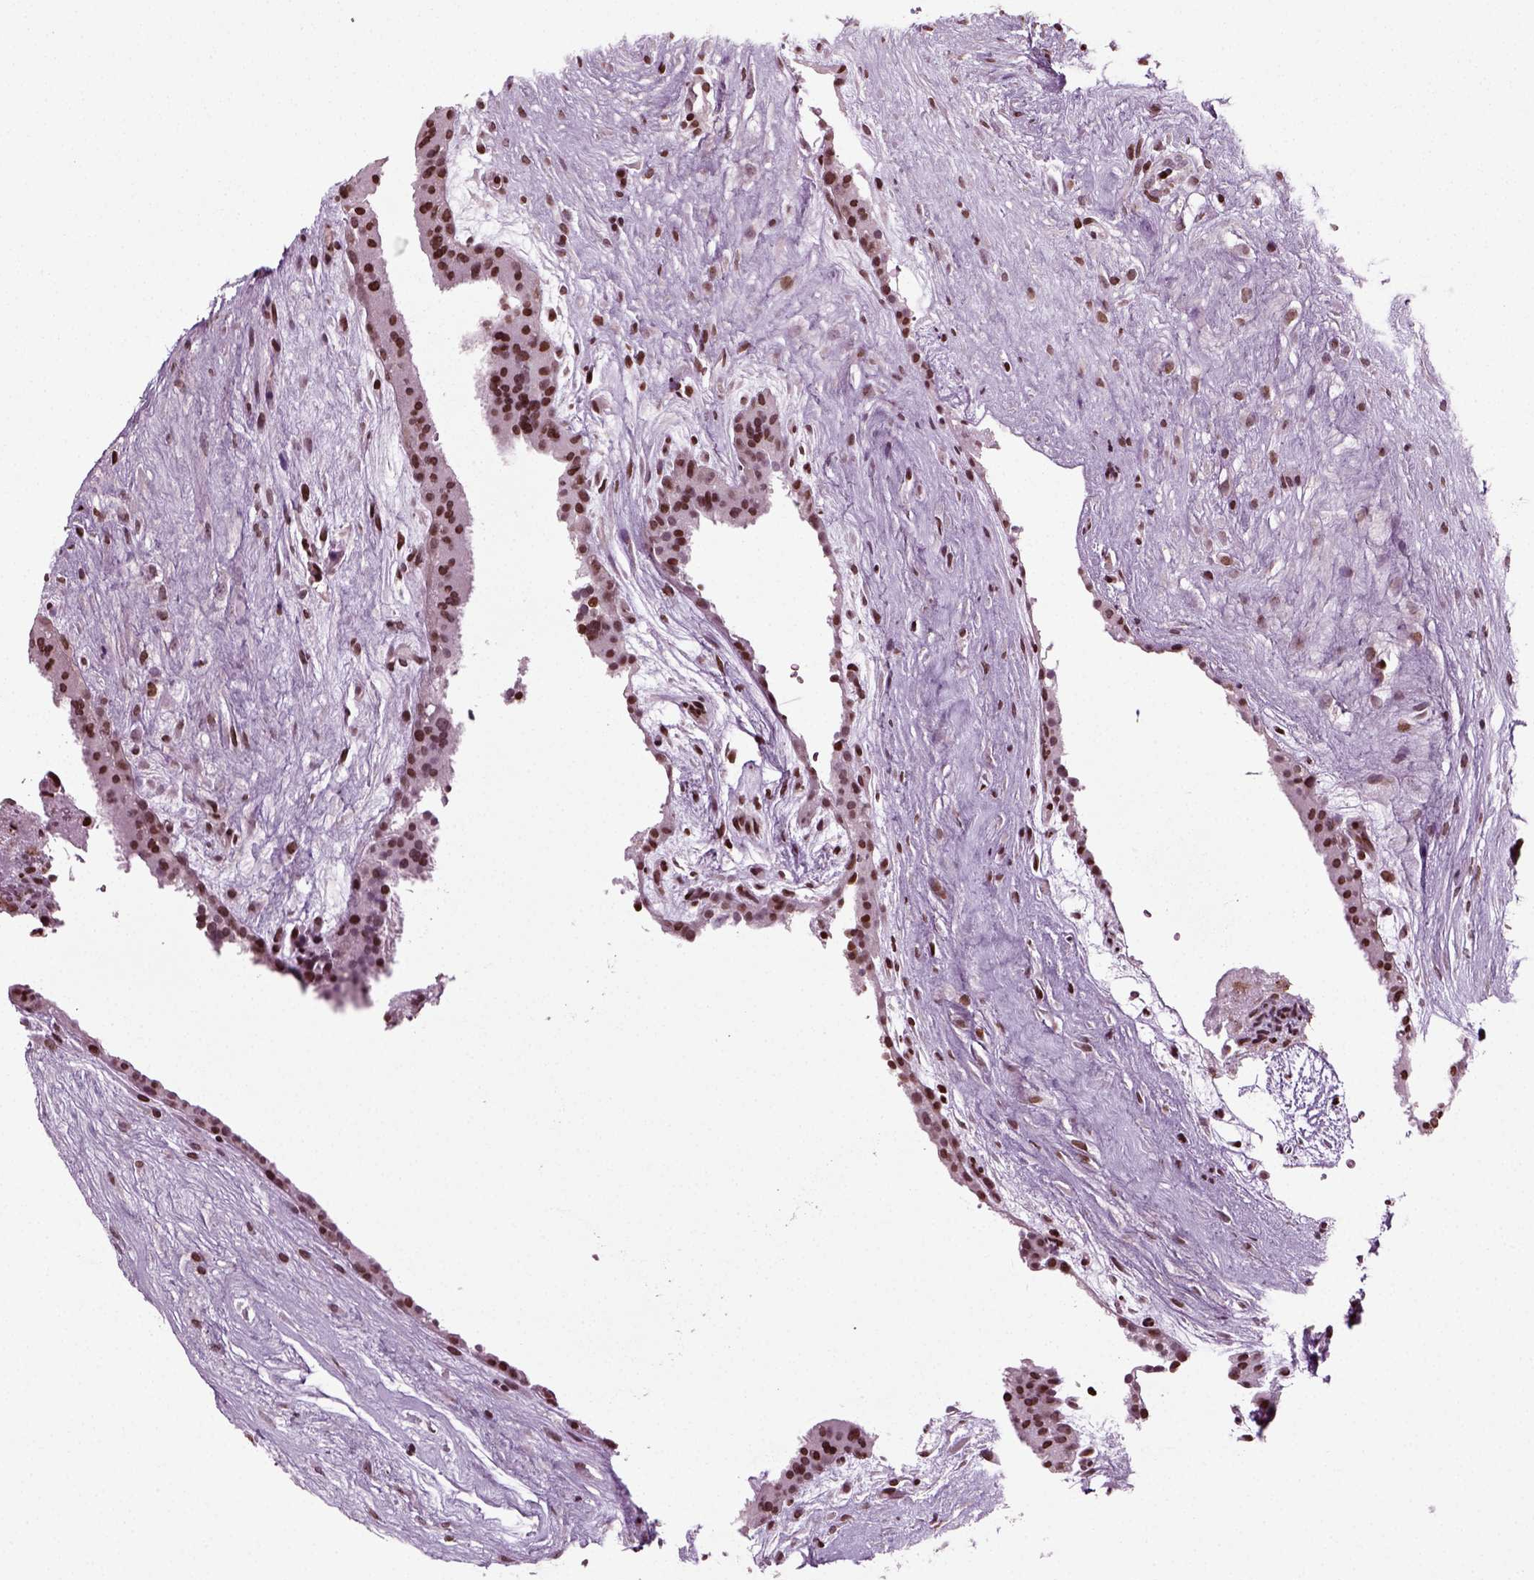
{"staining": {"intensity": "negative", "quantity": "none", "location": "none"}, "tissue": "placenta", "cell_type": "Decidual cells", "image_type": "normal", "snomed": [{"axis": "morphology", "description": "Normal tissue, NOS"}, {"axis": "topography", "description": "Placenta"}], "caption": "IHC micrograph of normal human placenta stained for a protein (brown), which exhibits no staining in decidual cells.", "gene": "HEYL", "patient": {"sex": "female", "age": 19}}